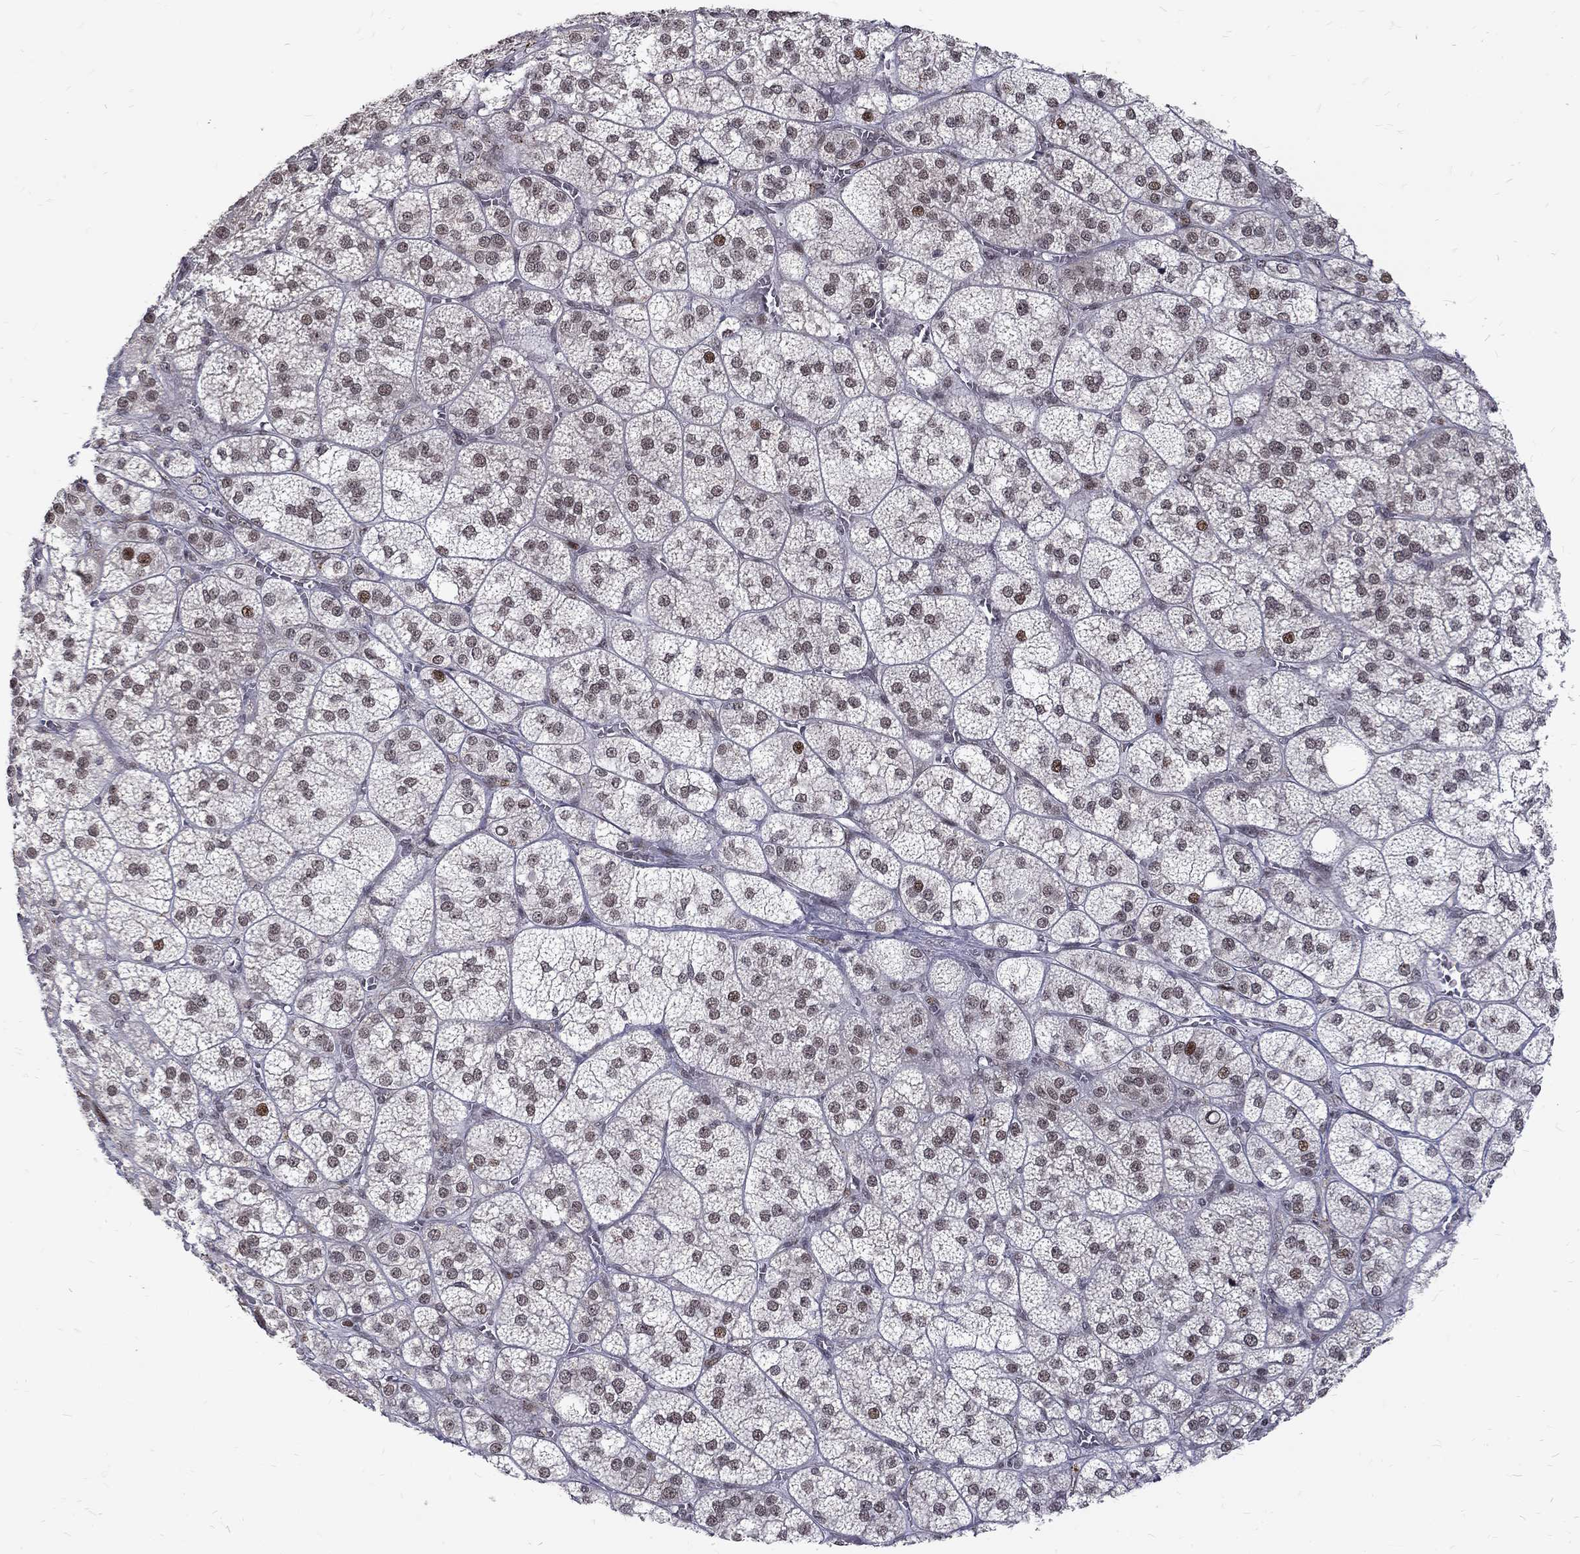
{"staining": {"intensity": "strong", "quantity": "25%-75%", "location": "nuclear"}, "tissue": "adrenal gland", "cell_type": "Glandular cells", "image_type": "normal", "snomed": [{"axis": "morphology", "description": "Normal tissue, NOS"}, {"axis": "topography", "description": "Adrenal gland"}], "caption": "Brown immunohistochemical staining in normal adrenal gland displays strong nuclear expression in about 25%-75% of glandular cells.", "gene": "TCEAL1", "patient": {"sex": "female", "age": 60}}